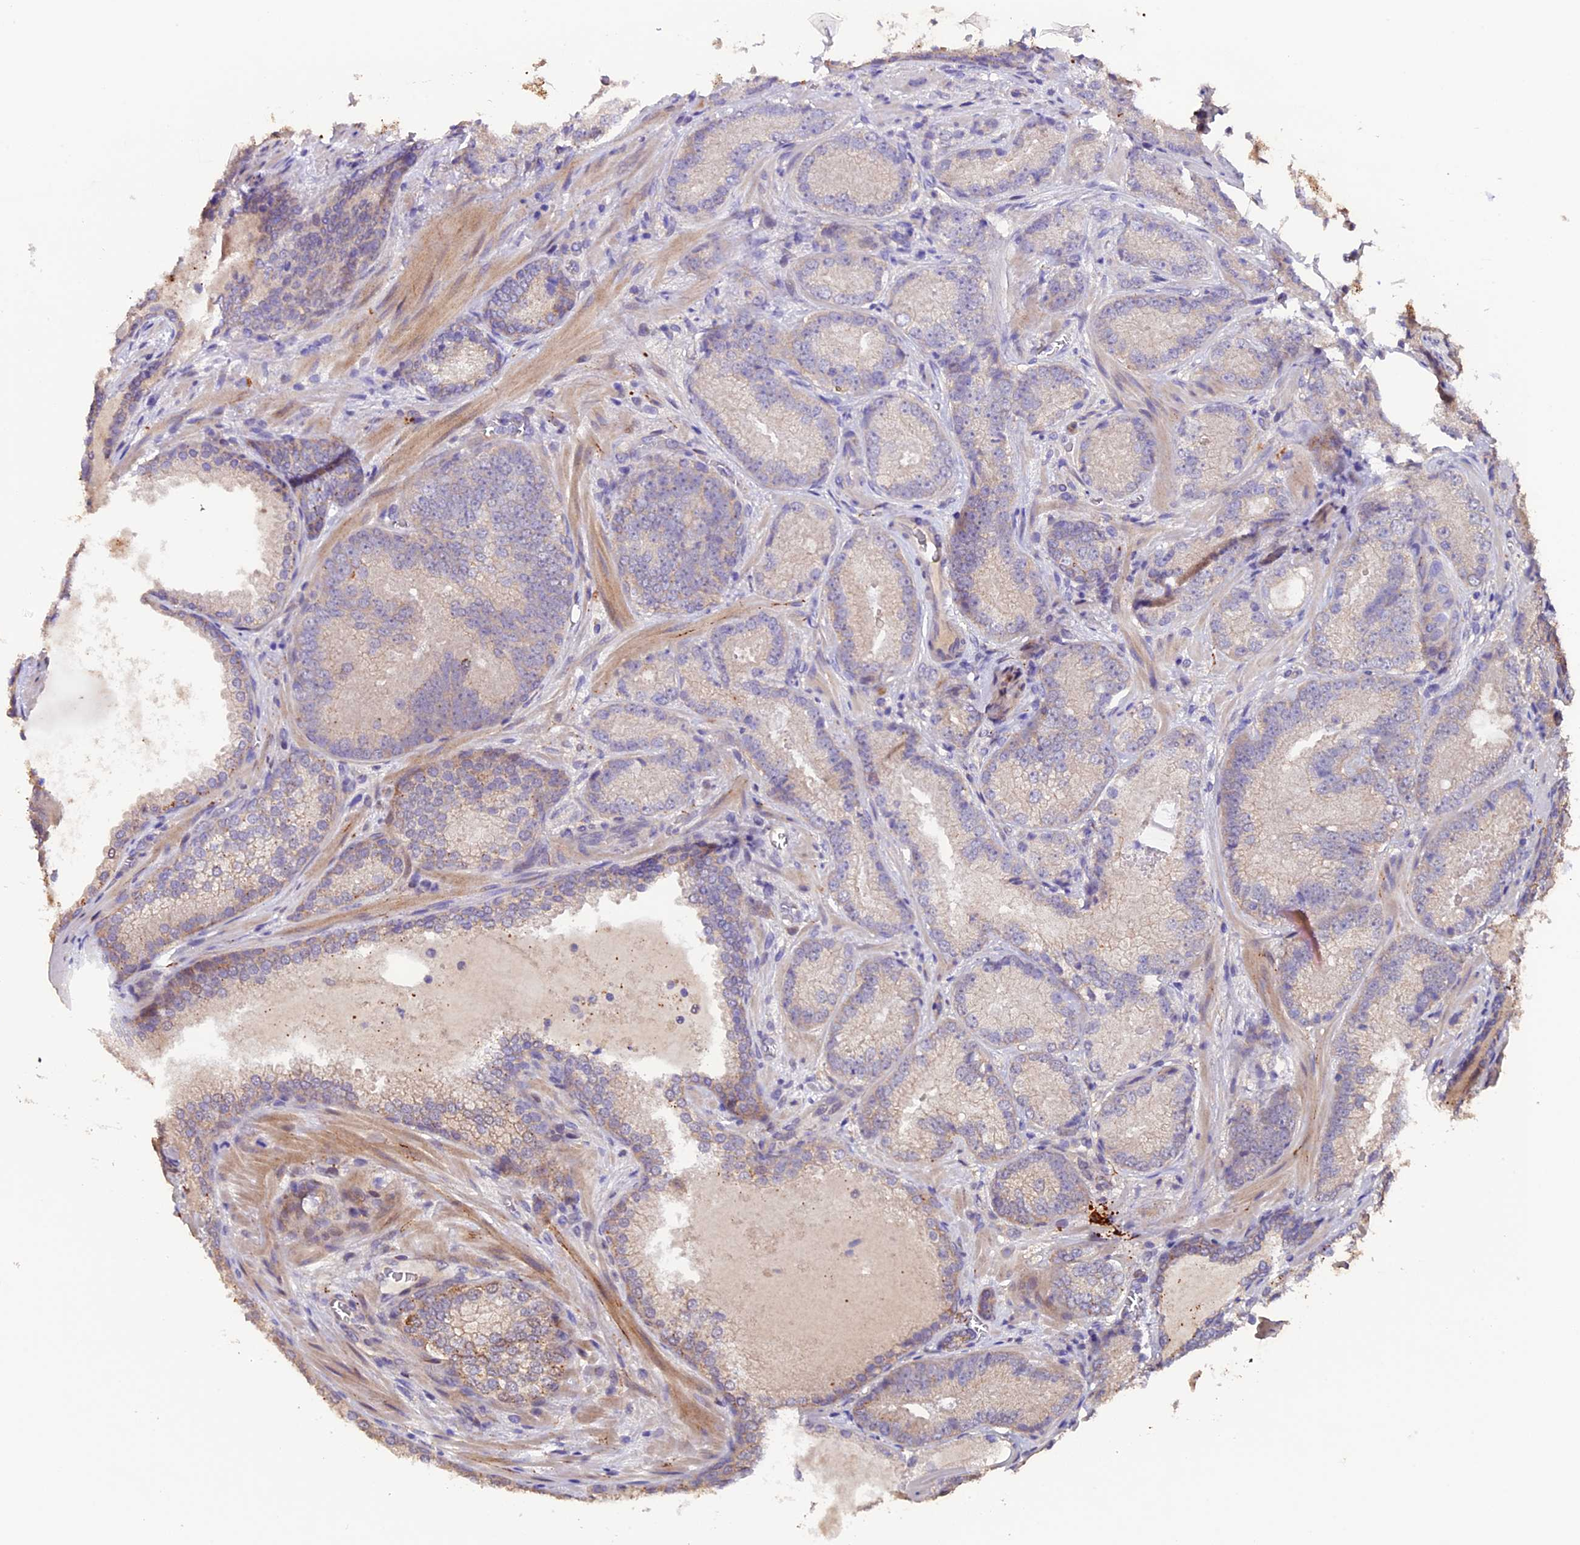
{"staining": {"intensity": "moderate", "quantity": "25%-75%", "location": "cytoplasmic/membranous"}, "tissue": "prostate cancer", "cell_type": "Tumor cells", "image_type": "cancer", "snomed": [{"axis": "morphology", "description": "Adenocarcinoma, Low grade"}, {"axis": "topography", "description": "Prostate"}], "caption": "Protein expression analysis of human prostate cancer (adenocarcinoma (low-grade)) reveals moderate cytoplasmic/membranous expression in approximately 25%-75% of tumor cells.", "gene": "NCK2", "patient": {"sex": "male", "age": 74}}